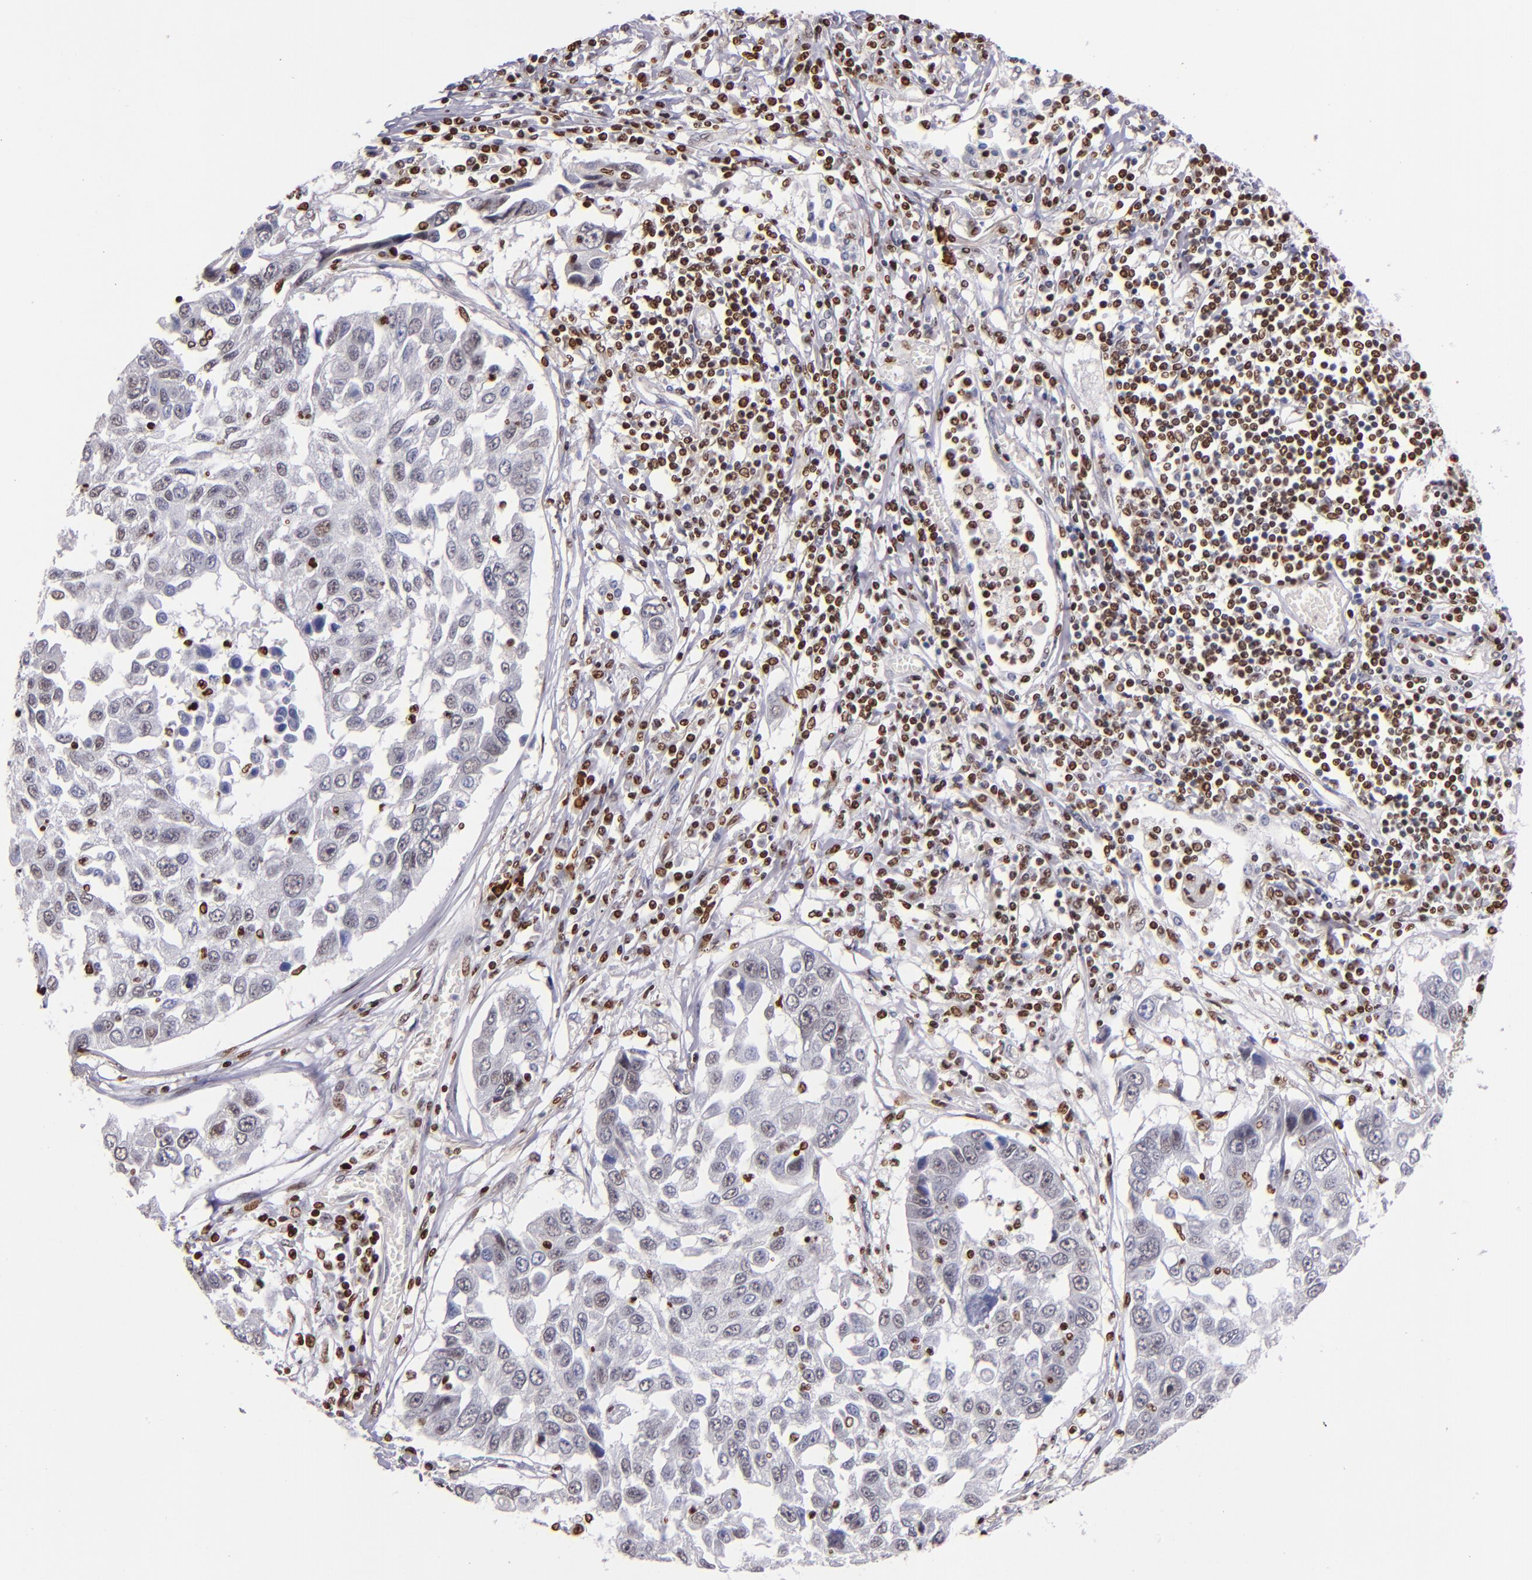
{"staining": {"intensity": "weak", "quantity": "<25%", "location": "nuclear"}, "tissue": "lung cancer", "cell_type": "Tumor cells", "image_type": "cancer", "snomed": [{"axis": "morphology", "description": "Squamous cell carcinoma, NOS"}, {"axis": "topography", "description": "Lung"}], "caption": "Tumor cells are negative for protein expression in human lung cancer (squamous cell carcinoma).", "gene": "CDKL5", "patient": {"sex": "male", "age": 71}}